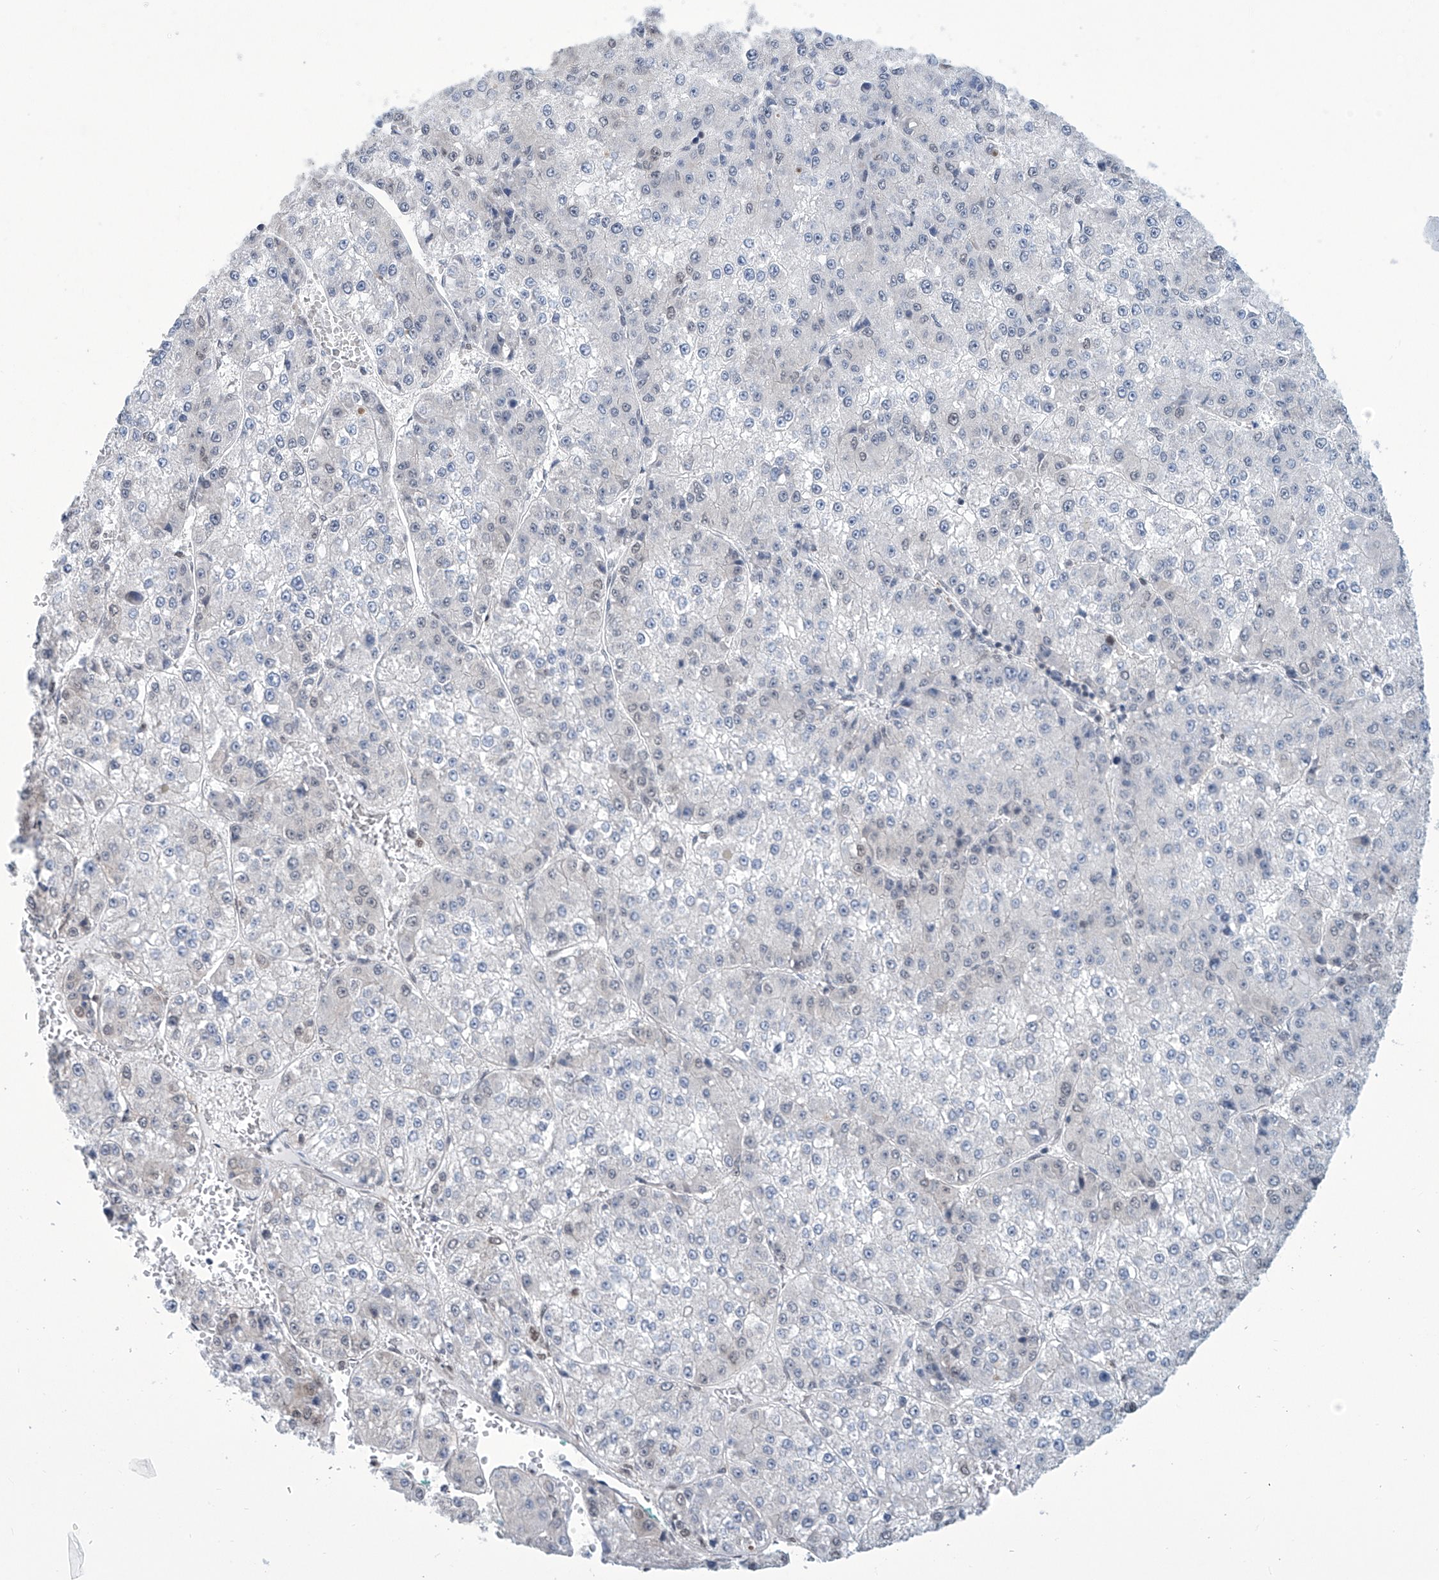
{"staining": {"intensity": "negative", "quantity": "none", "location": "none"}, "tissue": "liver cancer", "cell_type": "Tumor cells", "image_type": "cancer", "snomed": [{"axis": "morphology", "description": "Carcinoma, Hepatocellular, NOS"}, {"axis": "topography", "description": "Liver"}], "caption": "DAB immunohistochemical staining of liver cancer (hepatocellular carcinoma) exhibits no significant positivity in tumor cells.", "gene": "SREBF2", "patient": {"sex": "female", "age": 73}}